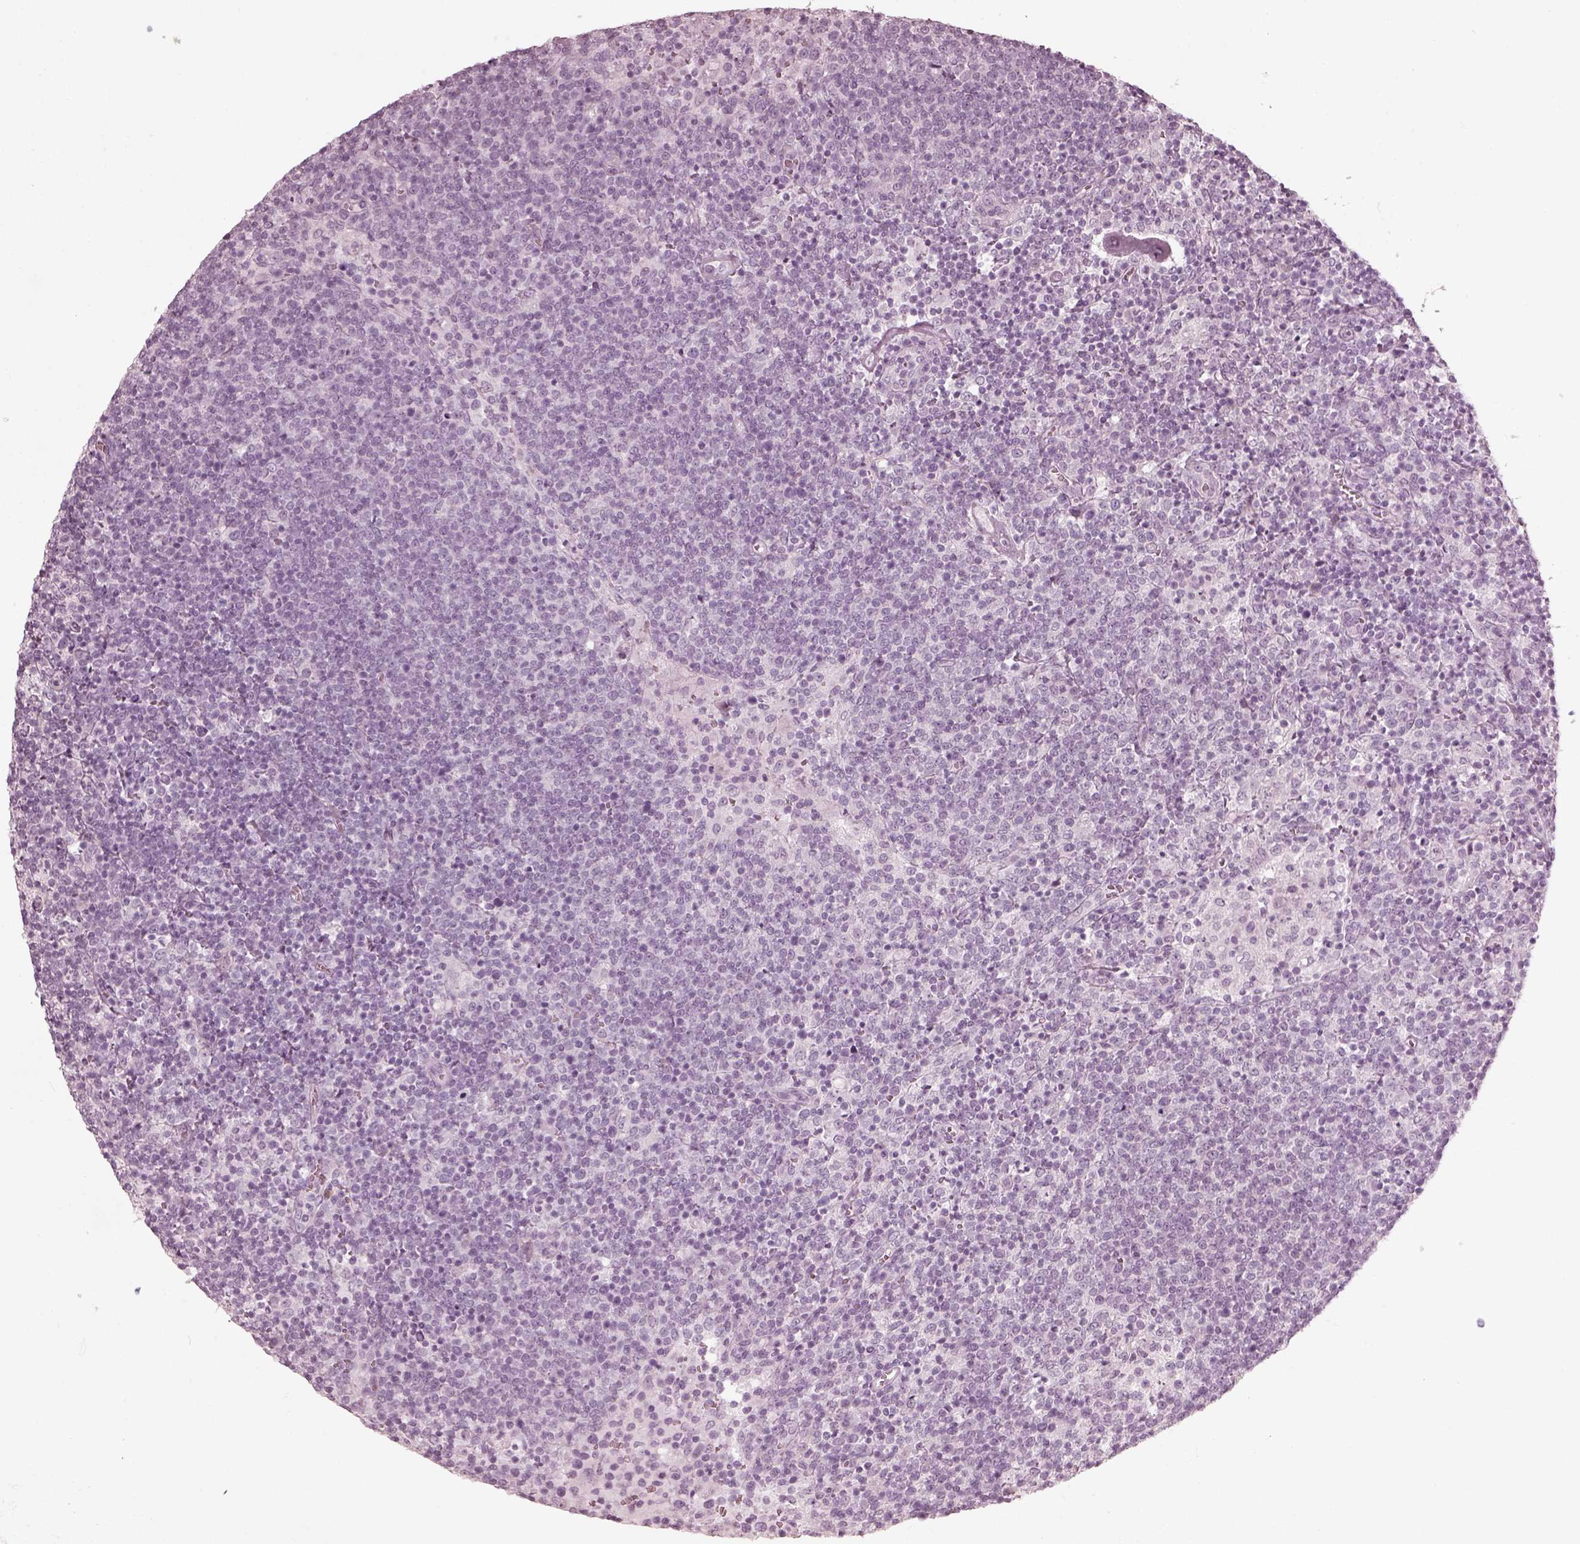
{"staining": {"intensity": "negative", "quantity": "none", "location": "none"}, "tissue": "lymphoma", "cell_type": "Tumor cells", "image_type": "cancer", "snomed": [{"axis": "morphology", "description": "Malignant lymphoma, non-Hodgkin's type, High grade"}, {"axis": "topography", "description": "Lymph node"}], "caption": "DAB (3,3'-diaminobenzidine) immunohistochemical staining of human high-grade malignant lymphoma, non-Hodgkin's type demonstrates no significant staining in tumor cells.", "gene": "SAXO2", "patient": {"sex": "male", "age": 61}}